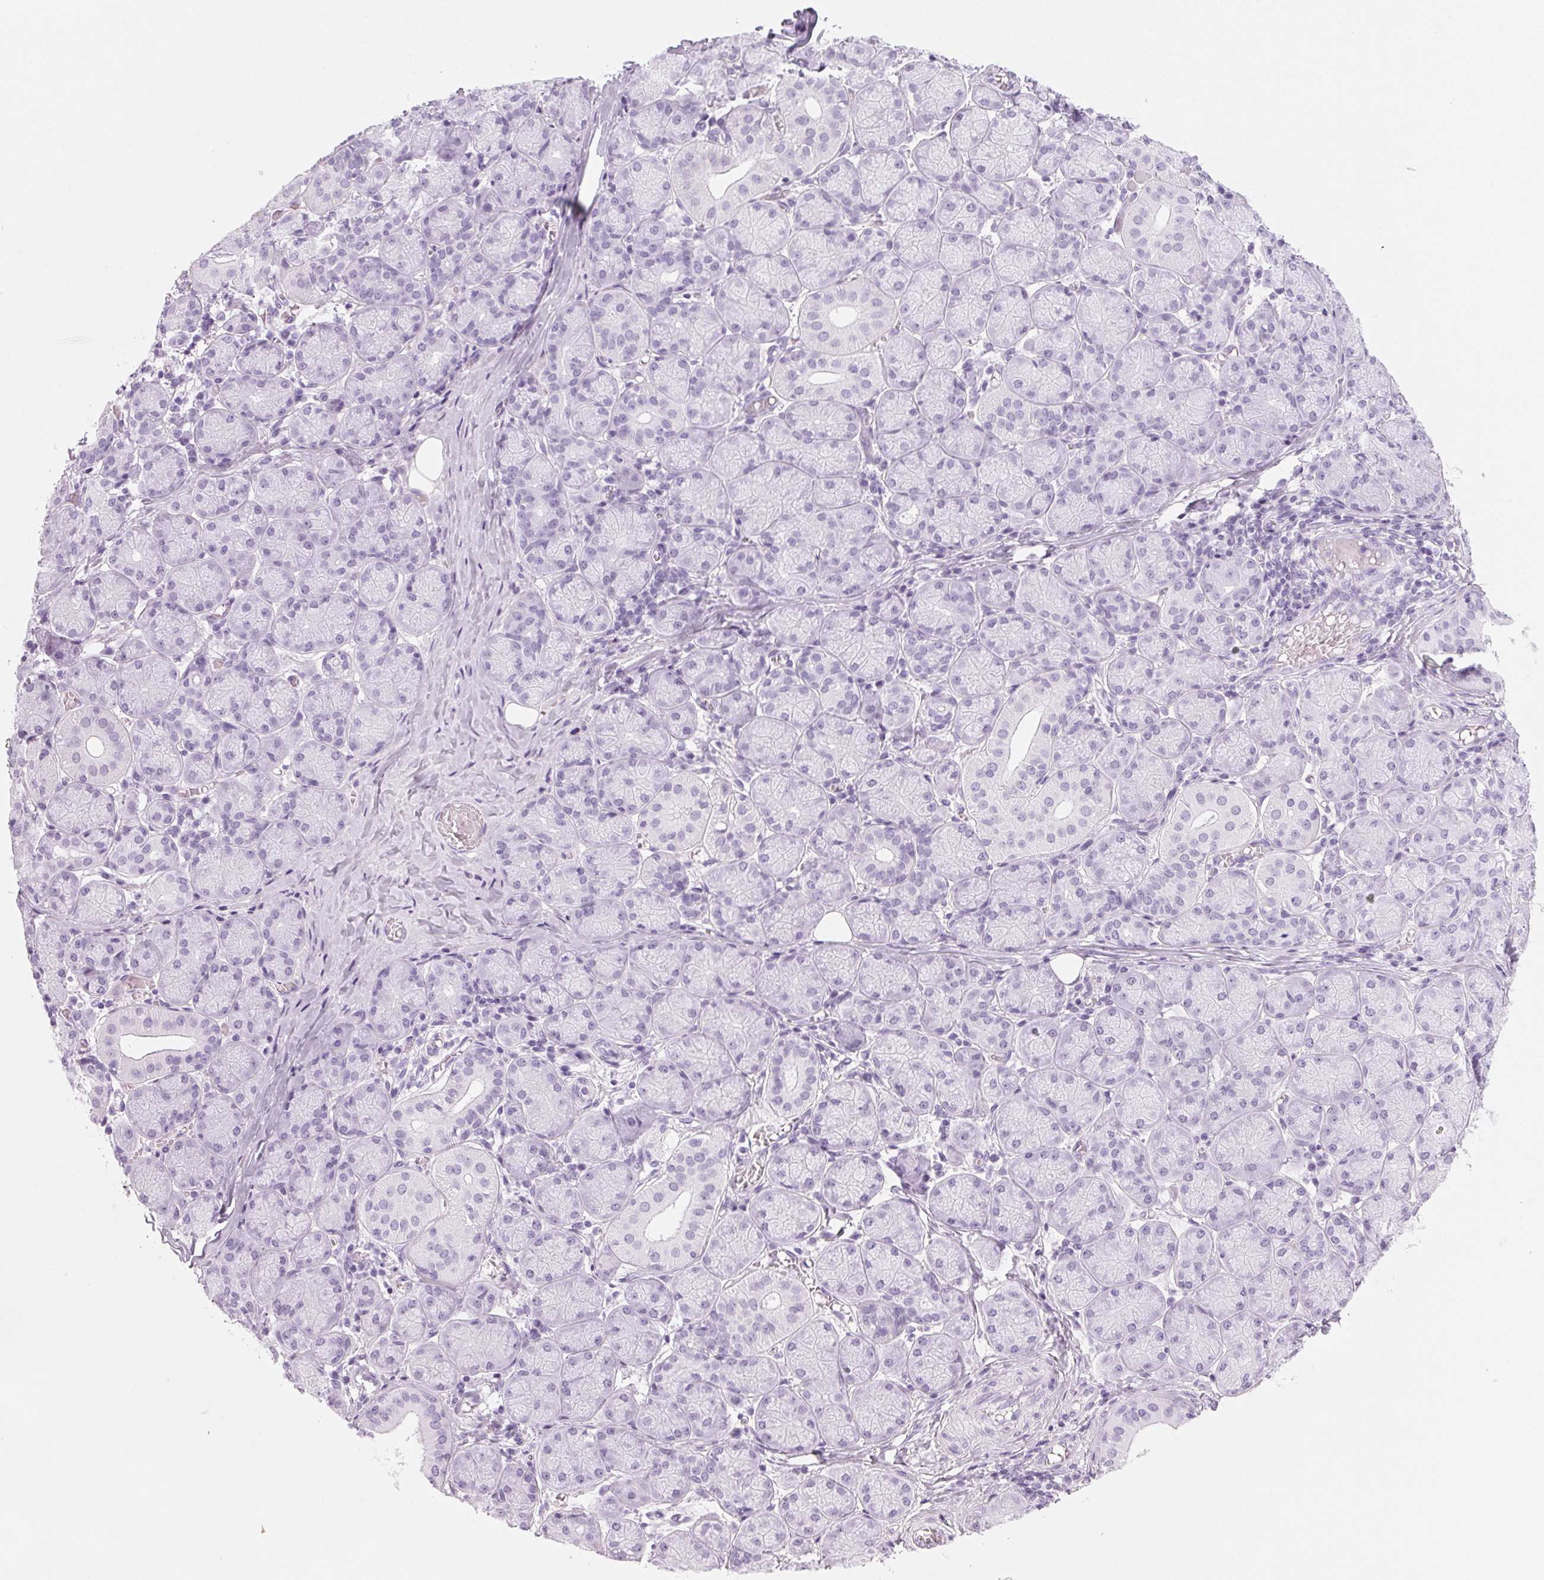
{"staining": {"intensity": "negative", "quantity": "none", "location": "none"}, "tissue": "salivary gland", "cell_type": "Glandular cells", "image_type": "normal", "snomed": [{"axis": "morphology", "description": "Normal tissue, NOS"}, {"axis": "topography", "description": "Salivary gland"}, {"axis": "topography", "description": "Peripheral nerve tissue"}], "caption": "Human salivary gland stained for a protein using immunohistochemistry (IHC) exhibits no expression in glandular cells.", "gene": "DNTTIP2", "patient": {"sex": "female", "age": 24}}